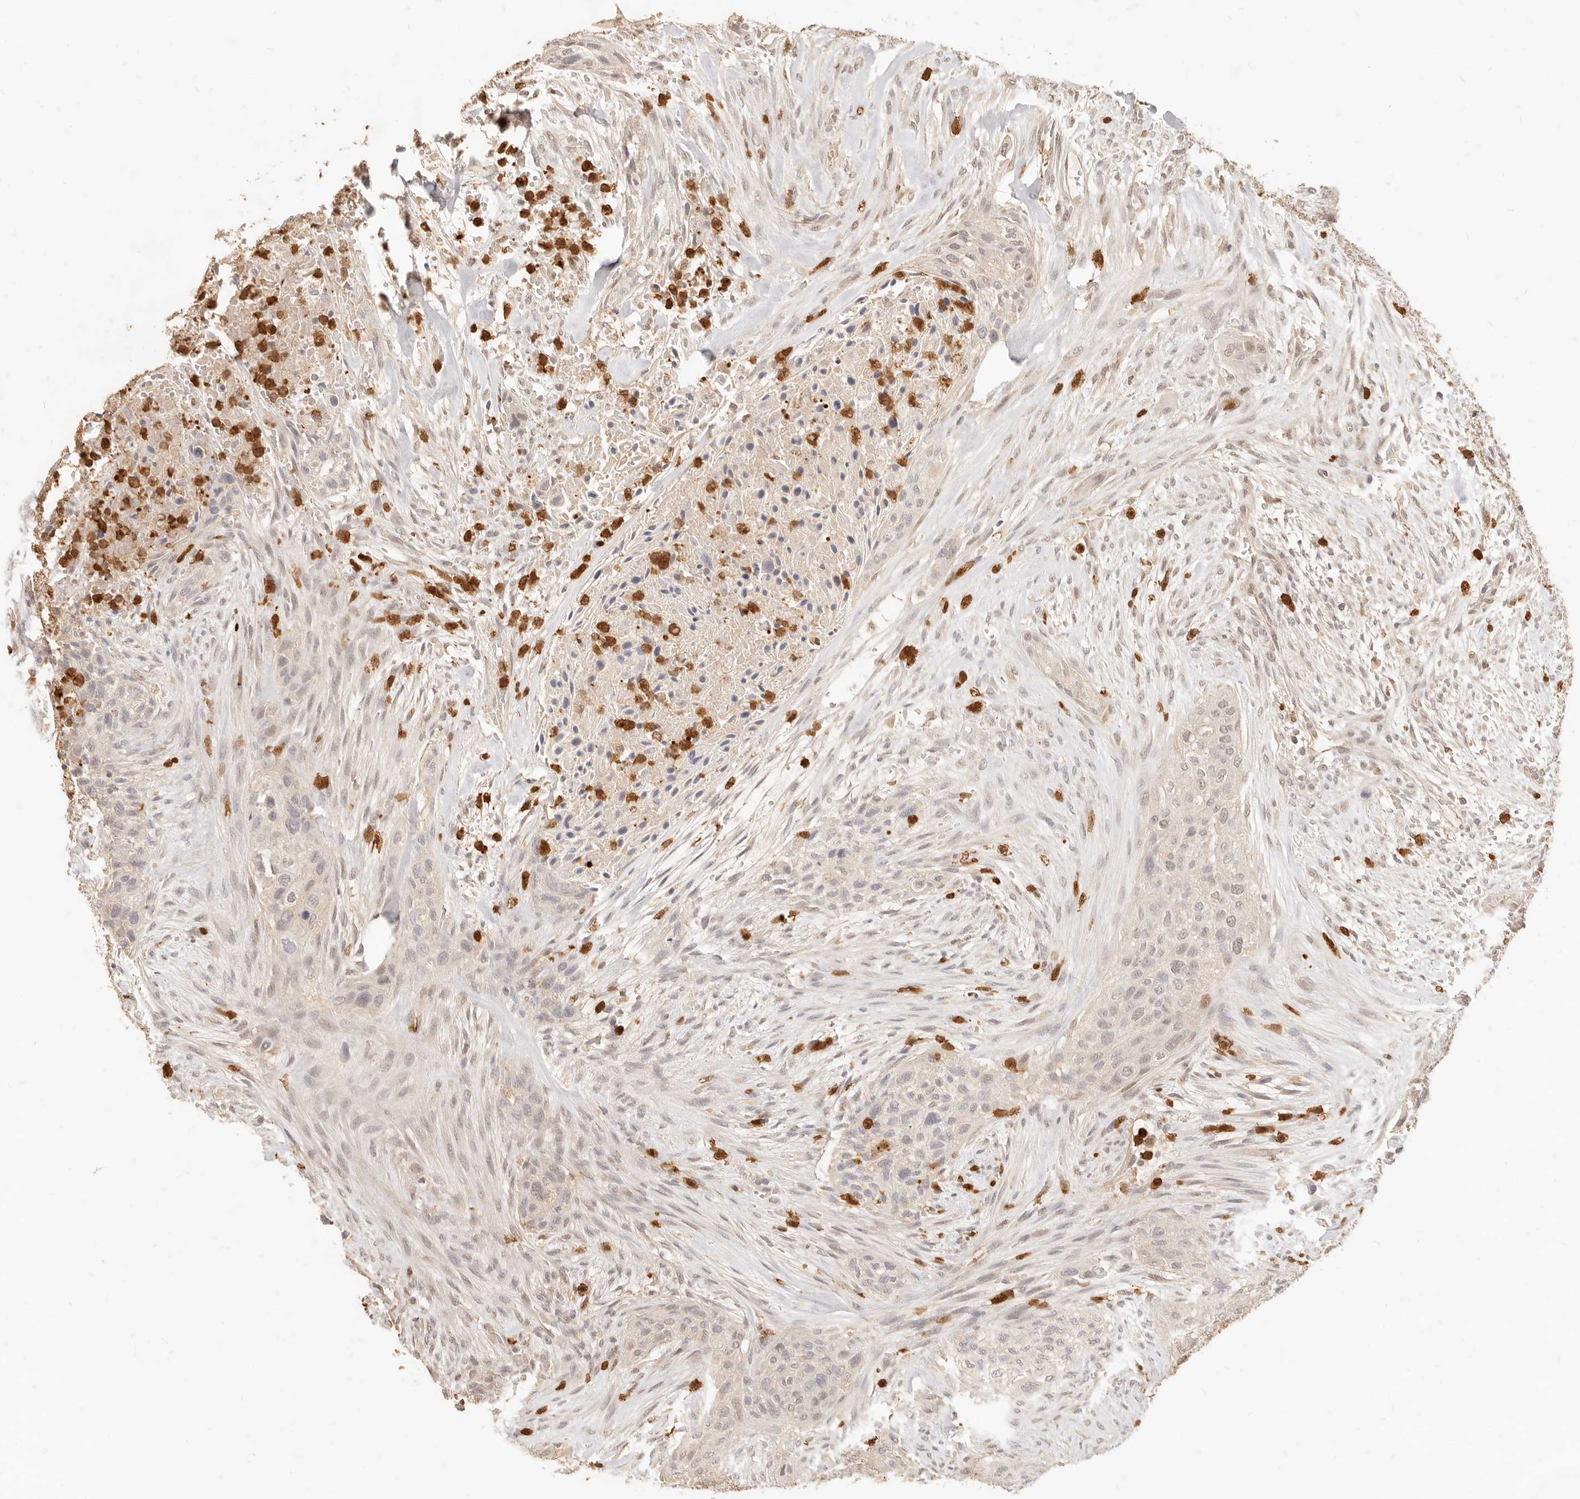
{"staining": {"intensity": "weak", "quantity": "<25%", "location": "cytoplasmic/membranous"}, "tissue": "urothelial cancer", "cell_type": "Tumor cells", "image_type": "cancer", "snomed": [{"axis": "morphology", "description": "Urothelial carcinoma, High grade"}, {"axis": "topography", "description": "Urinary bladder"}], "caption": "Urothelial carcinoma (high-grade) stained for a protein using immunohistochemistry demonstrates no staining tumor cells.", "gene": "TMTC2", "patient": {"sex": "male", "age": 35}}